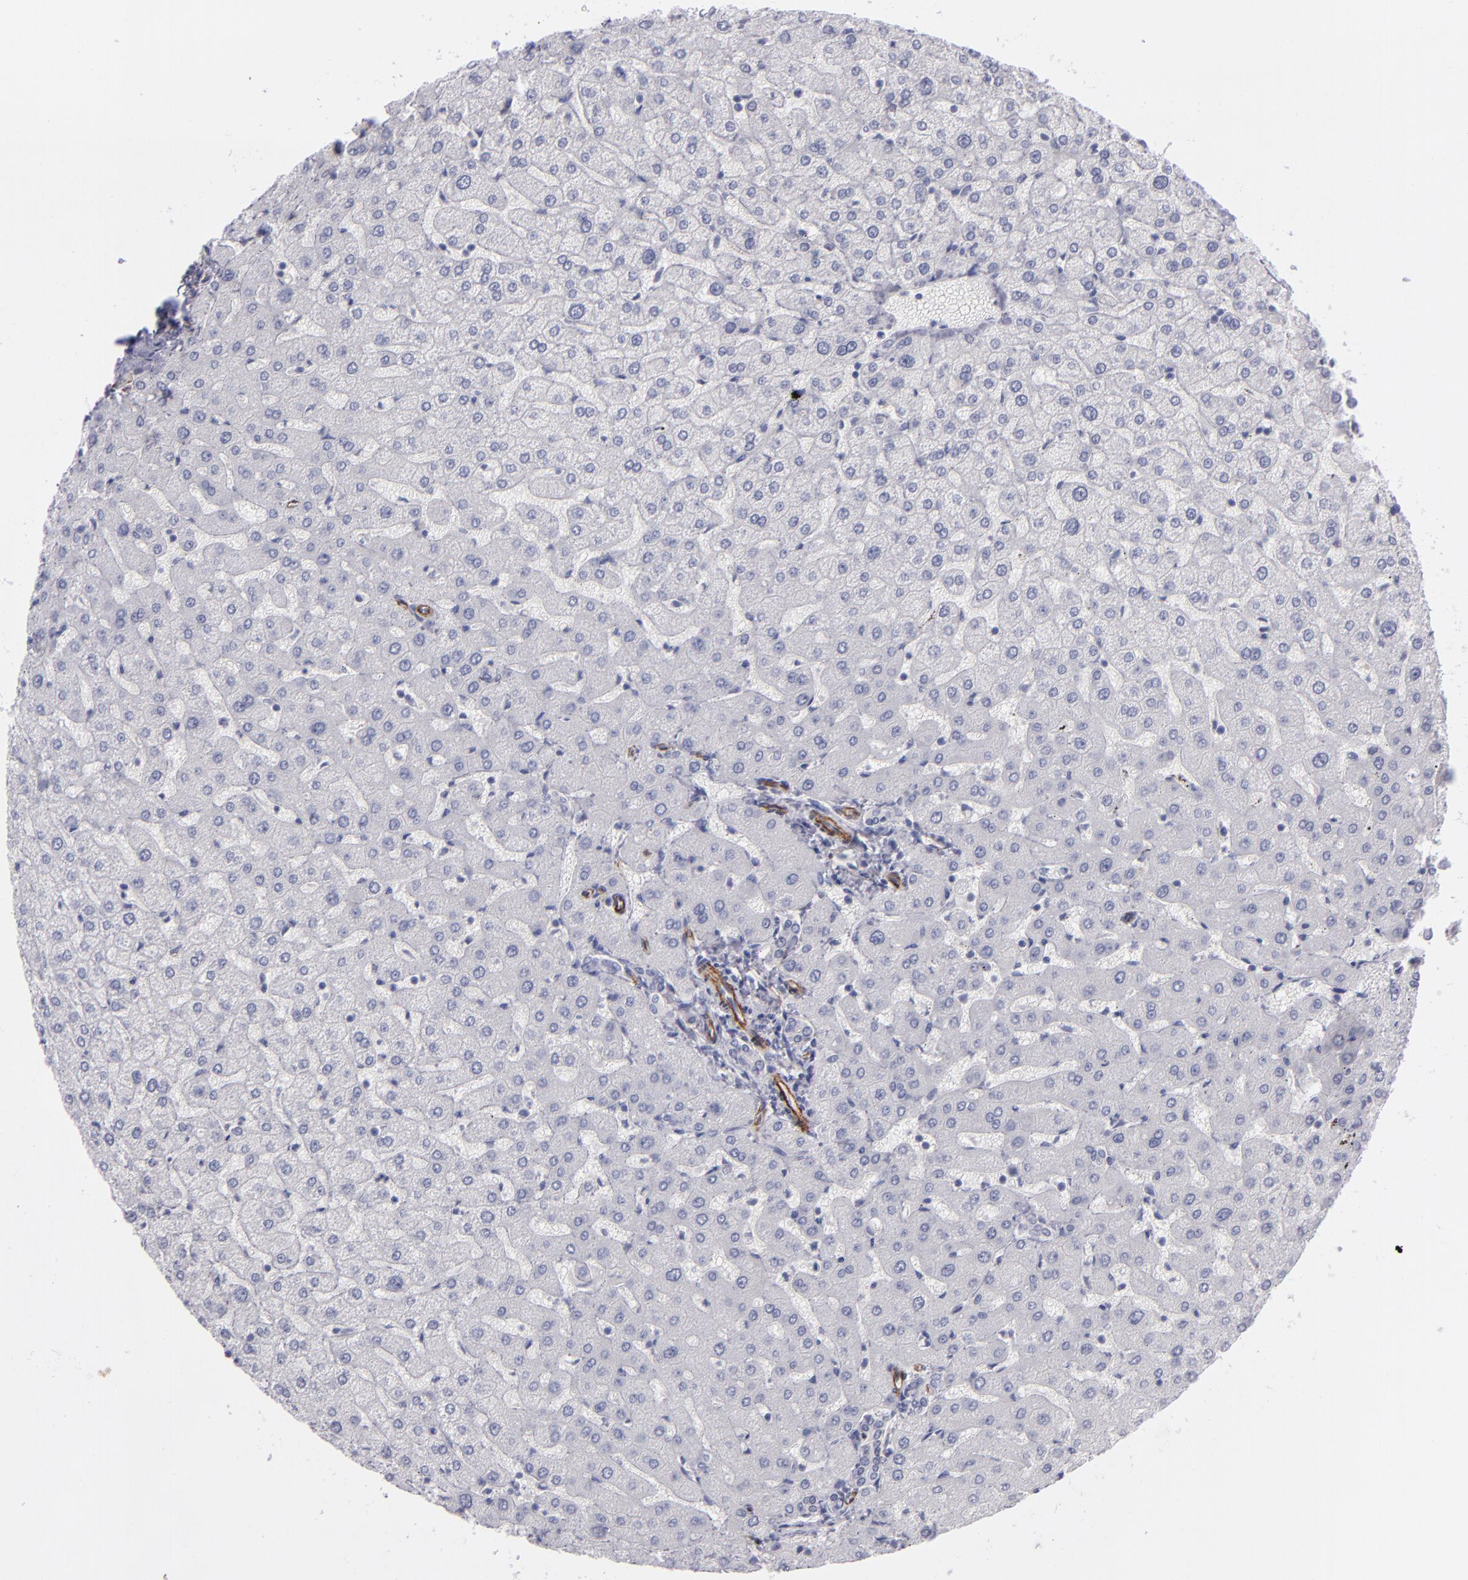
{"staining": {"intensity": "negative", "quantity": "none", "location": "none"}, "tissue": "liver", "cell_type": "Cholangiocytes", "image_type": "normal", "snomed": [{"axis": "morphology", "description": "Normal tissue, NOS"}, {"axis": "morphology", "description": "Fibrosis, NOS"}, {"axis": "topography", "description": "Liver"}], "caption": "Photomicrograph shows no significant protein positivity in cholangiocytes of benign liver. The staining is performed using DAB brown chromogen with nuclei counter-stained in using hematoxylin.", "gene": "ITGB4", "patient": {"sex": "female", "age": 29}}